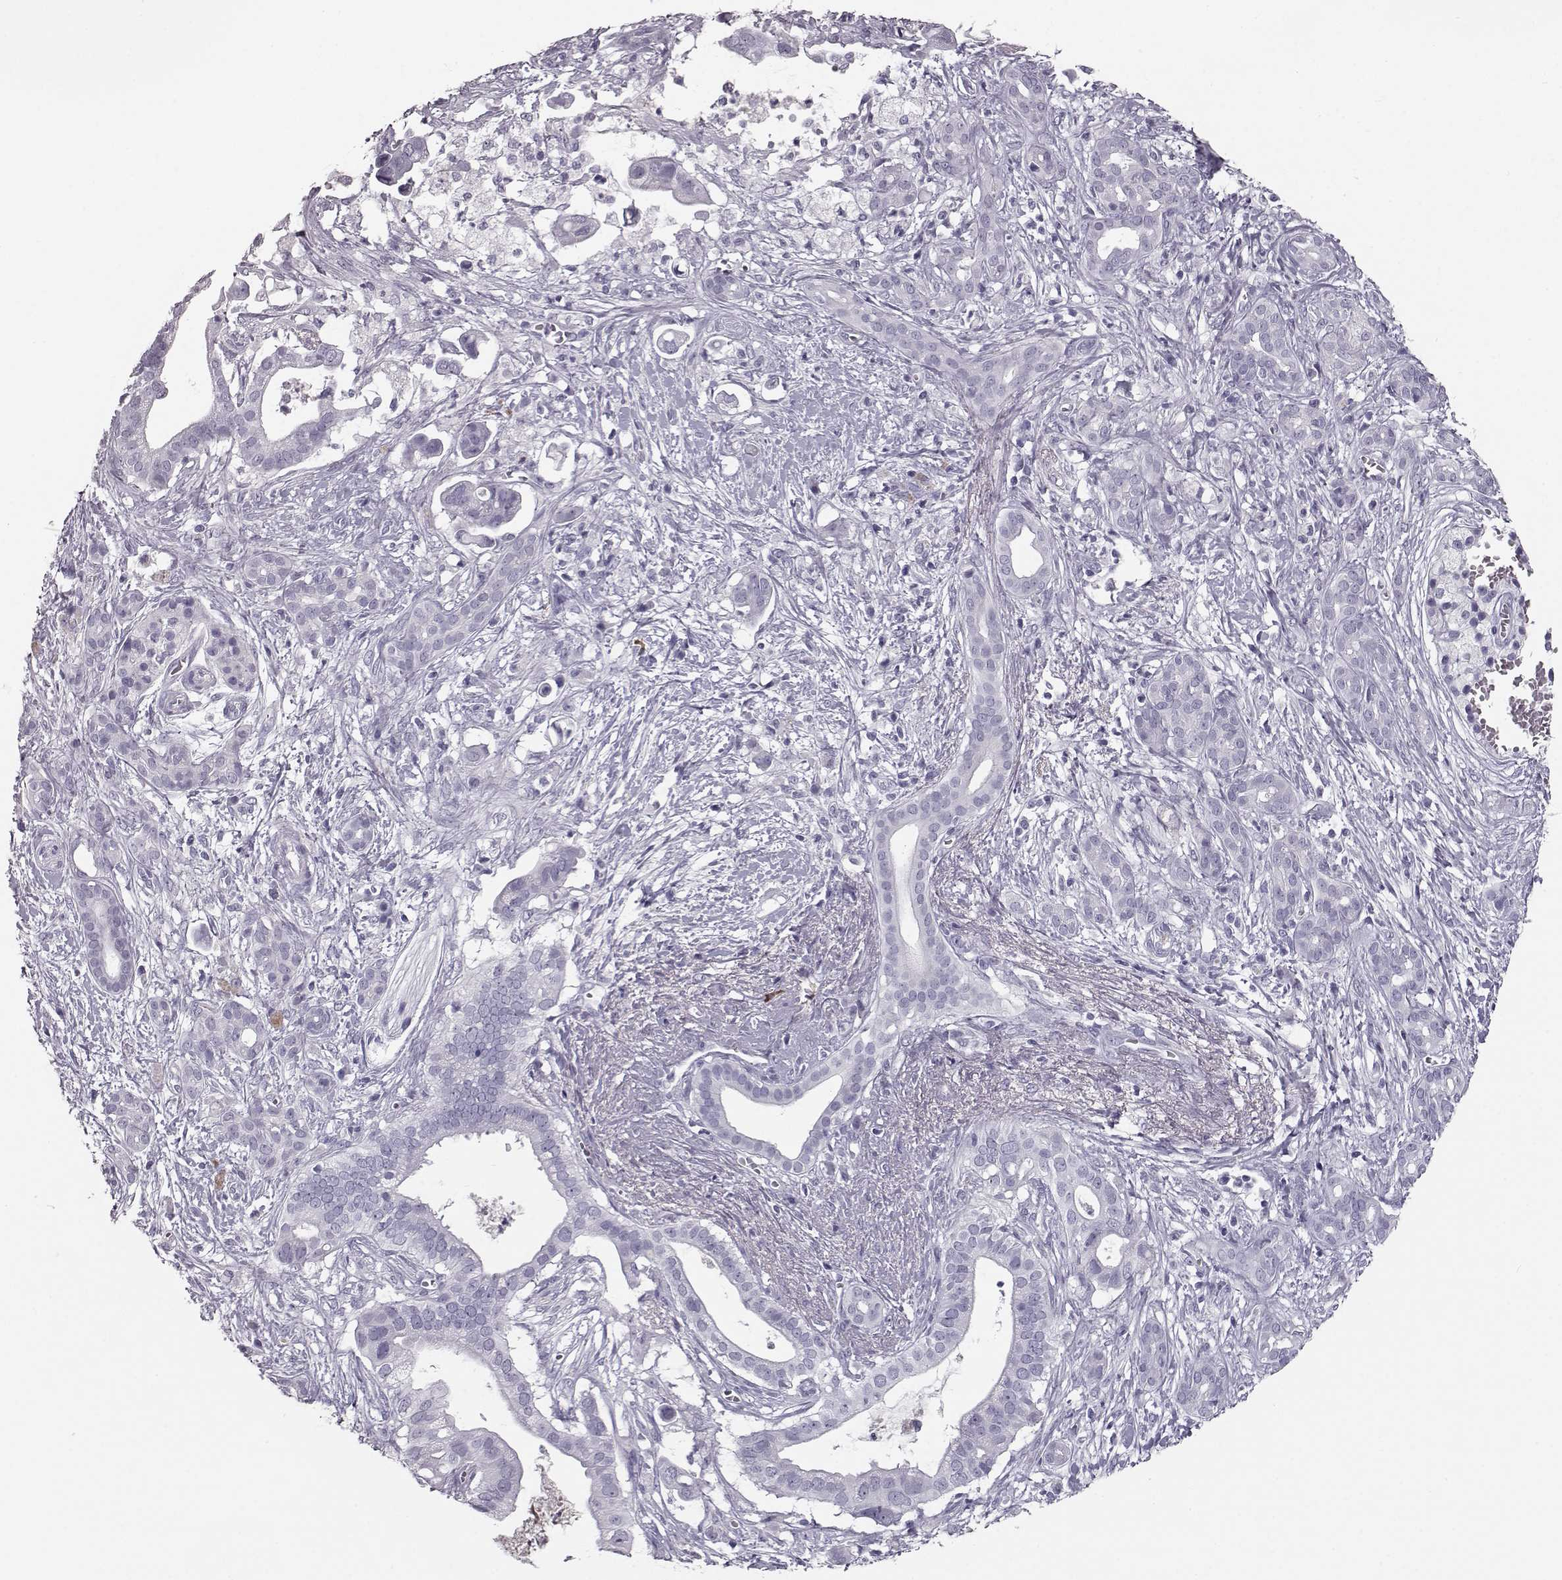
{"staining": {"intensity": "negative", "quantity": "none", "location": "none"}, "tissue": "pancreatic cancer", "cell_type": "Tumor cells", "image_type": "cancer", "snomed": [{"axis": "morphology", "description": "Adenocarcinoma, NOS"}, {"axis": "topography", "description": "Pancreas"}], "caption": "Immunohistochemistry (IHC) of pancreatic cancer demonstrates no positivity in tumor cells.", "gene": "CCL19", "patient": {"sex": "male", "age": 61}}